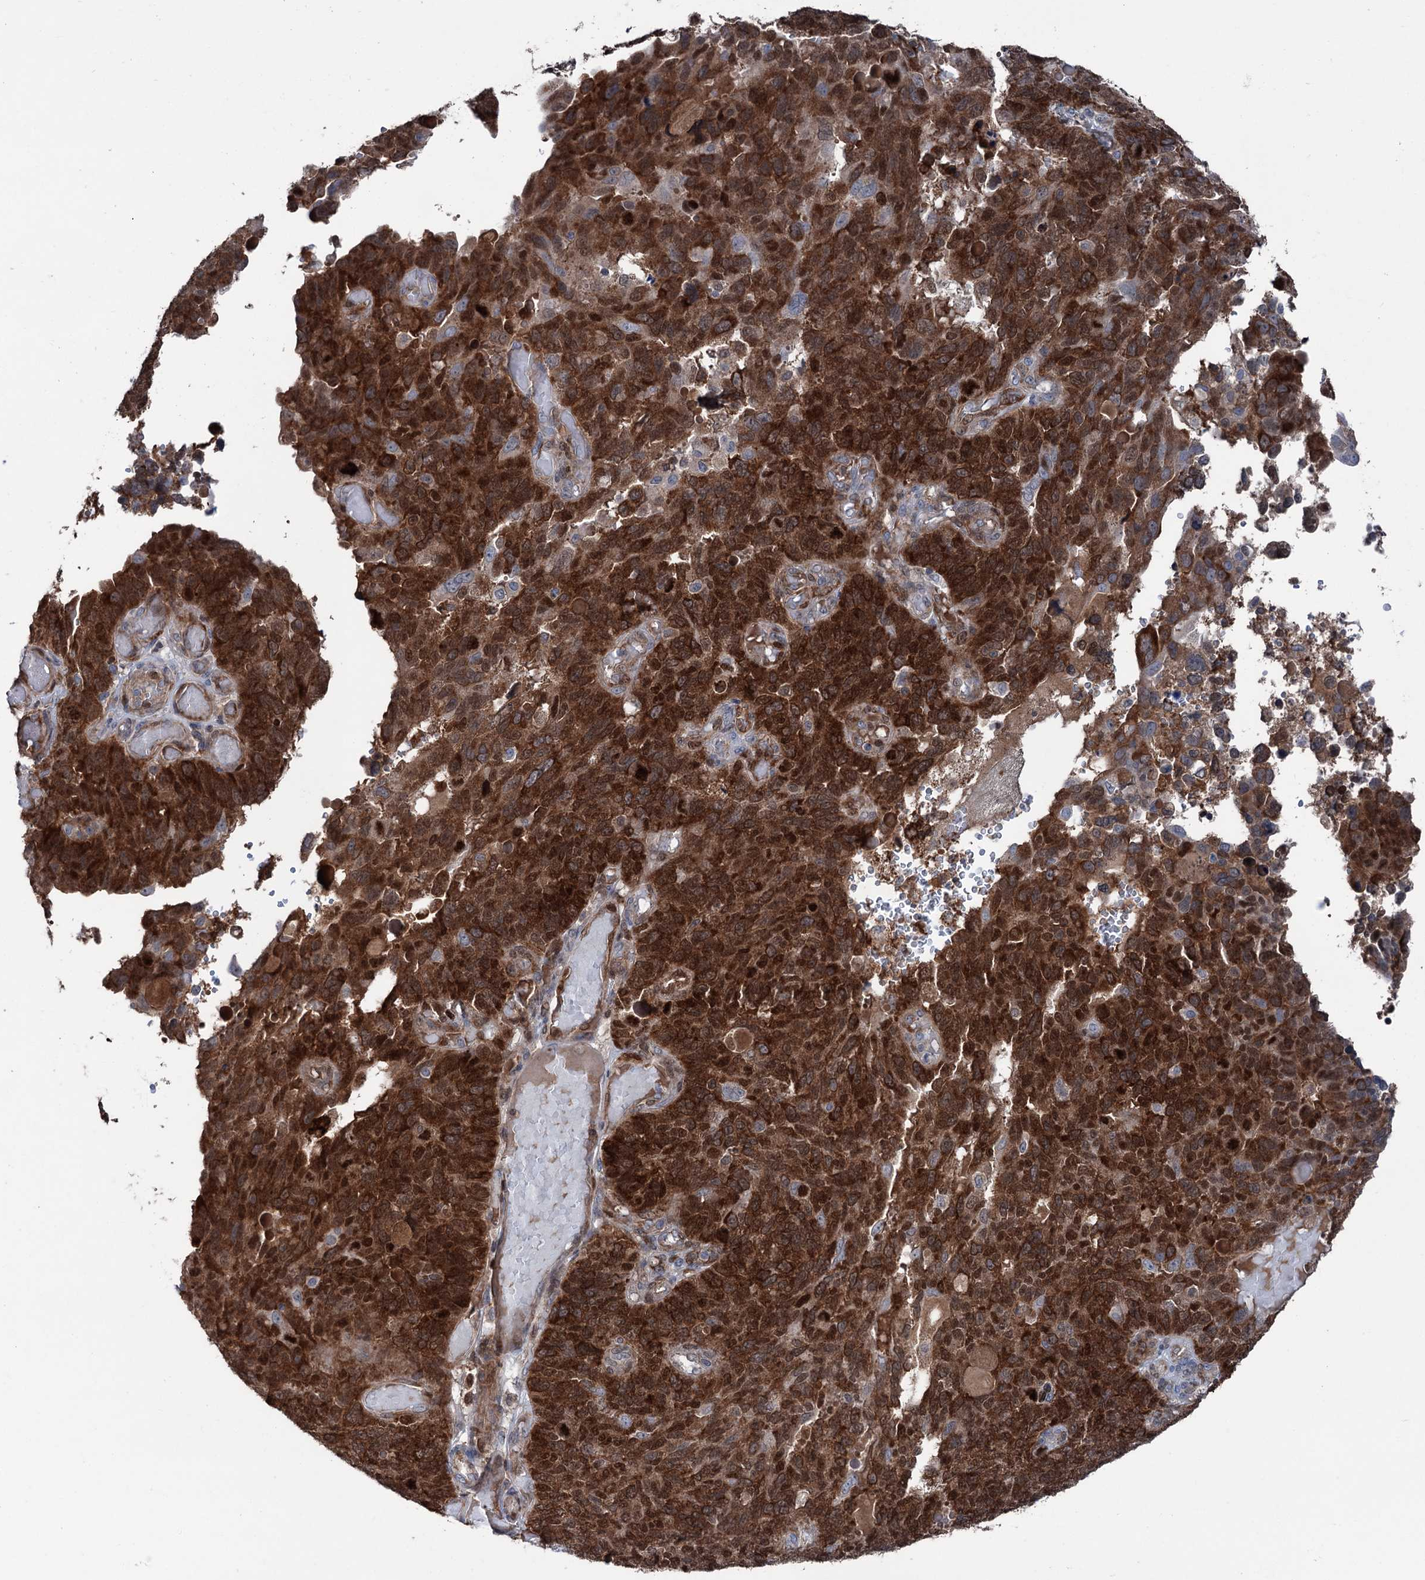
{"staining": {"intensity": "strong", "quantity": ">75%", "location": "cytoplasmic/membranous,nuclear"}, "tissue": "endometrial cancer", "cell_type": "Tumor cells", "image_type": "cancer", "snomed": [{"axis": "morphology", "description": "Adenocarcinoma, NOS"}, {"axis": "topography", "description": "Endometrium"}], "caption": "High-power microscopy captured an immunohistochemistry (IHC) histopathology image of adenocarcinoma (endometrial), revealing strong cytoplasmic/membranous and nuclear expression in approximately >75% of tumor cells.", "gene": "NCAPD2", "patient": {"sex": "female", "age": 66}}